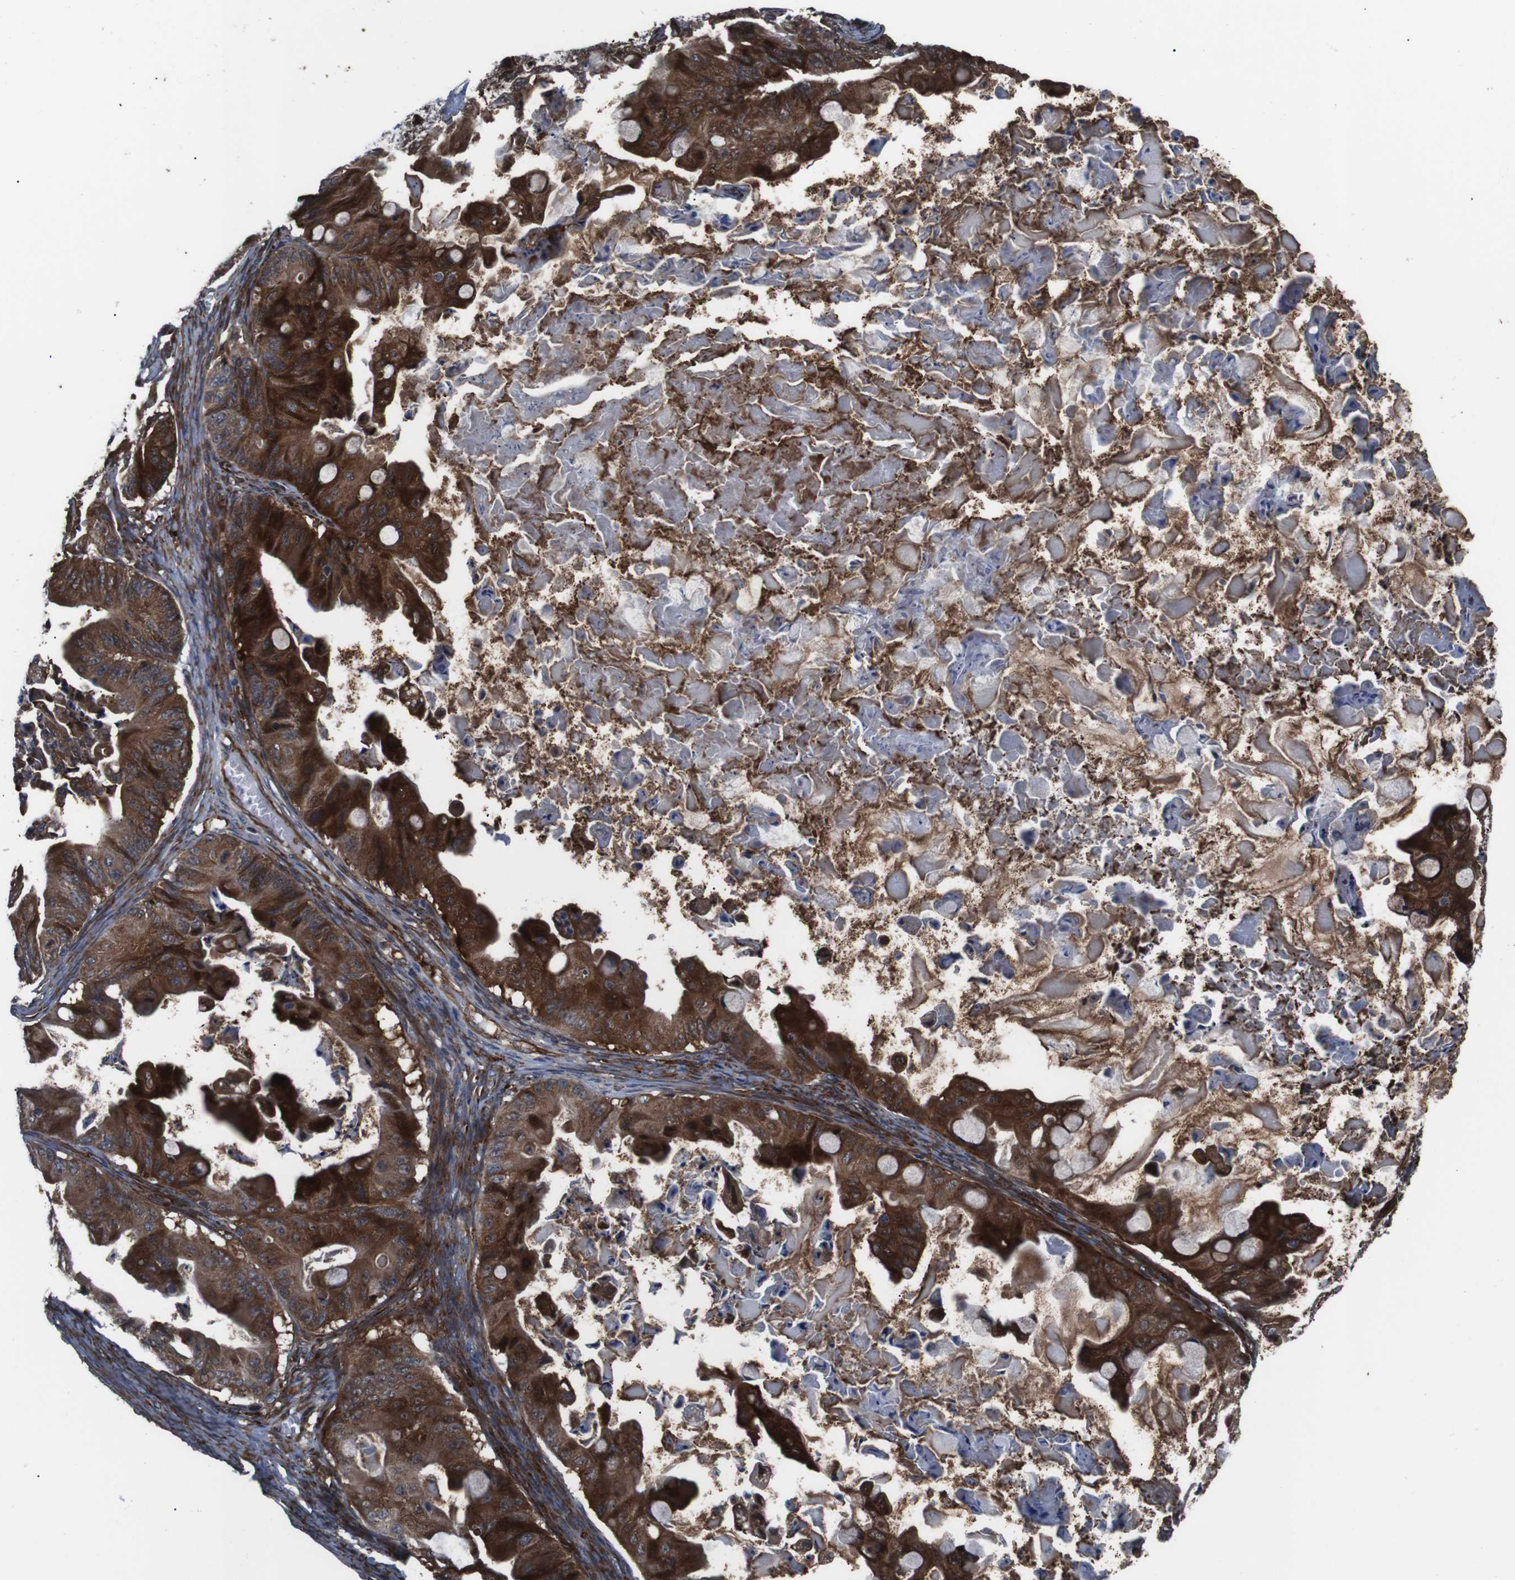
{"staining": {"intensity": "strong", "quantity": ">75%", "location": "cytoplasmic/membranous"}, "tissue": "ovarian cancer", "cell_type": "Tumor cells", "image_type": "cancer", "snomed": [{"axis": "morphology", "description": "Cystadenocarcinoma, mucinous, NOS"}, {"axis": "topography", "description": "Ovary"}], "caption": "Protein staining of mucinous cystadenocarcinoma (ovarian) tissue exhibits strong cytoplasmic/membranous positivity in about >75% of tumor cells.", "gene": "EIF4A2", "patient": {"sex": "female", "age": 37}}